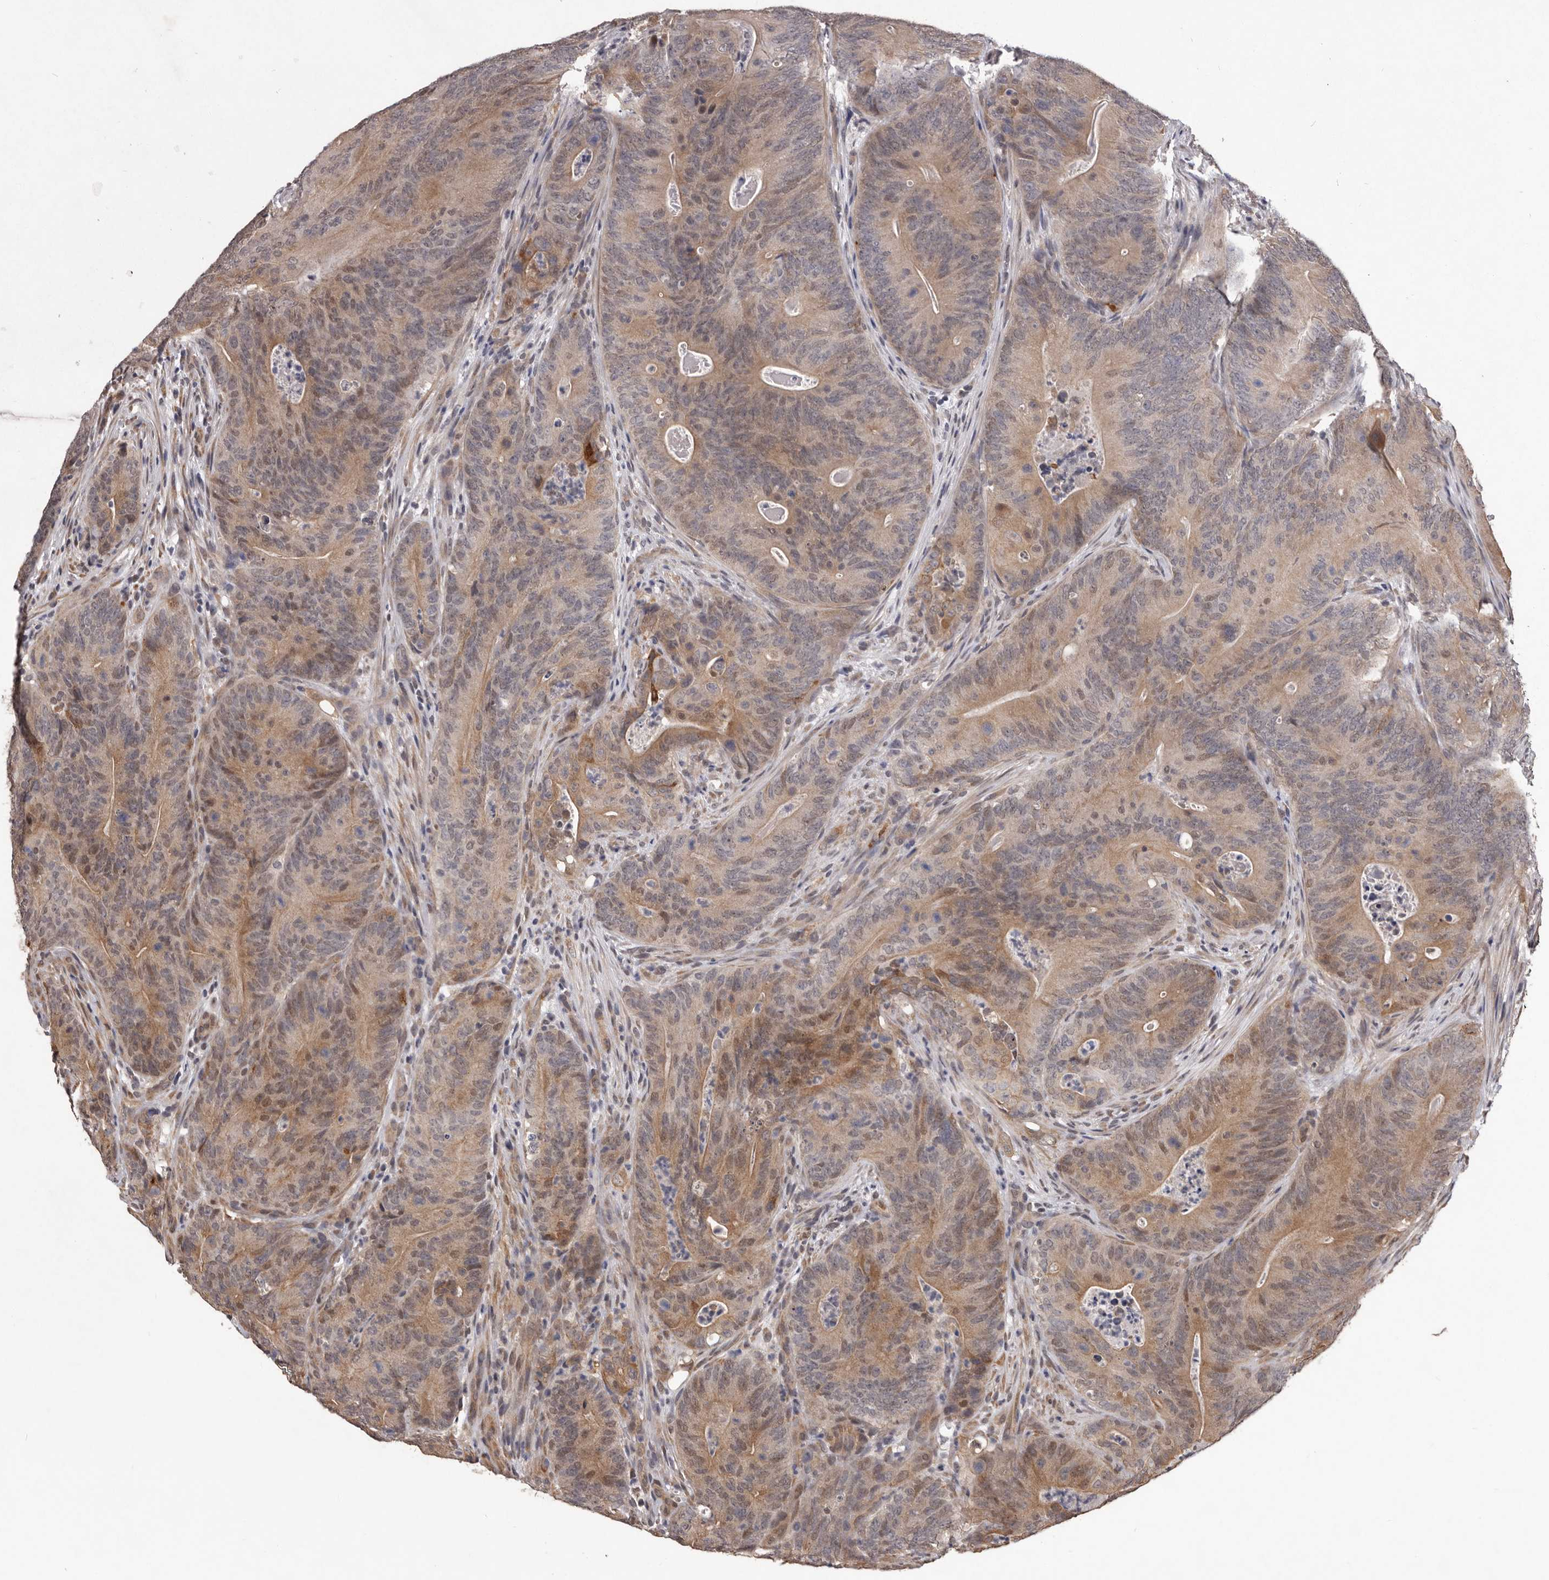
{"staining": {"intensity": "moderate", "quantity": ">75%", "location": "cytoplasmic/membranous,nuclear"}, "tissue": "colorectal cancer", "cell_type": "Tumor cells", "image_type": "cancer", "snomed": [{"axis": "morphology", "description": "Normal tissue, NOS"}, {"axis": "topography", "description": "Colon"}], "caption": "Colorectal cancer was stained to show a protein in brown. There is medium levels of moderate cytoplasmic/membranous and nuclear expression in approximately >75% of tumor cells. (Brightfield microscopy of DAB IHC at high magnification).", "gene": "CELF3", "patient": {"sex": "female", "age": 82}}